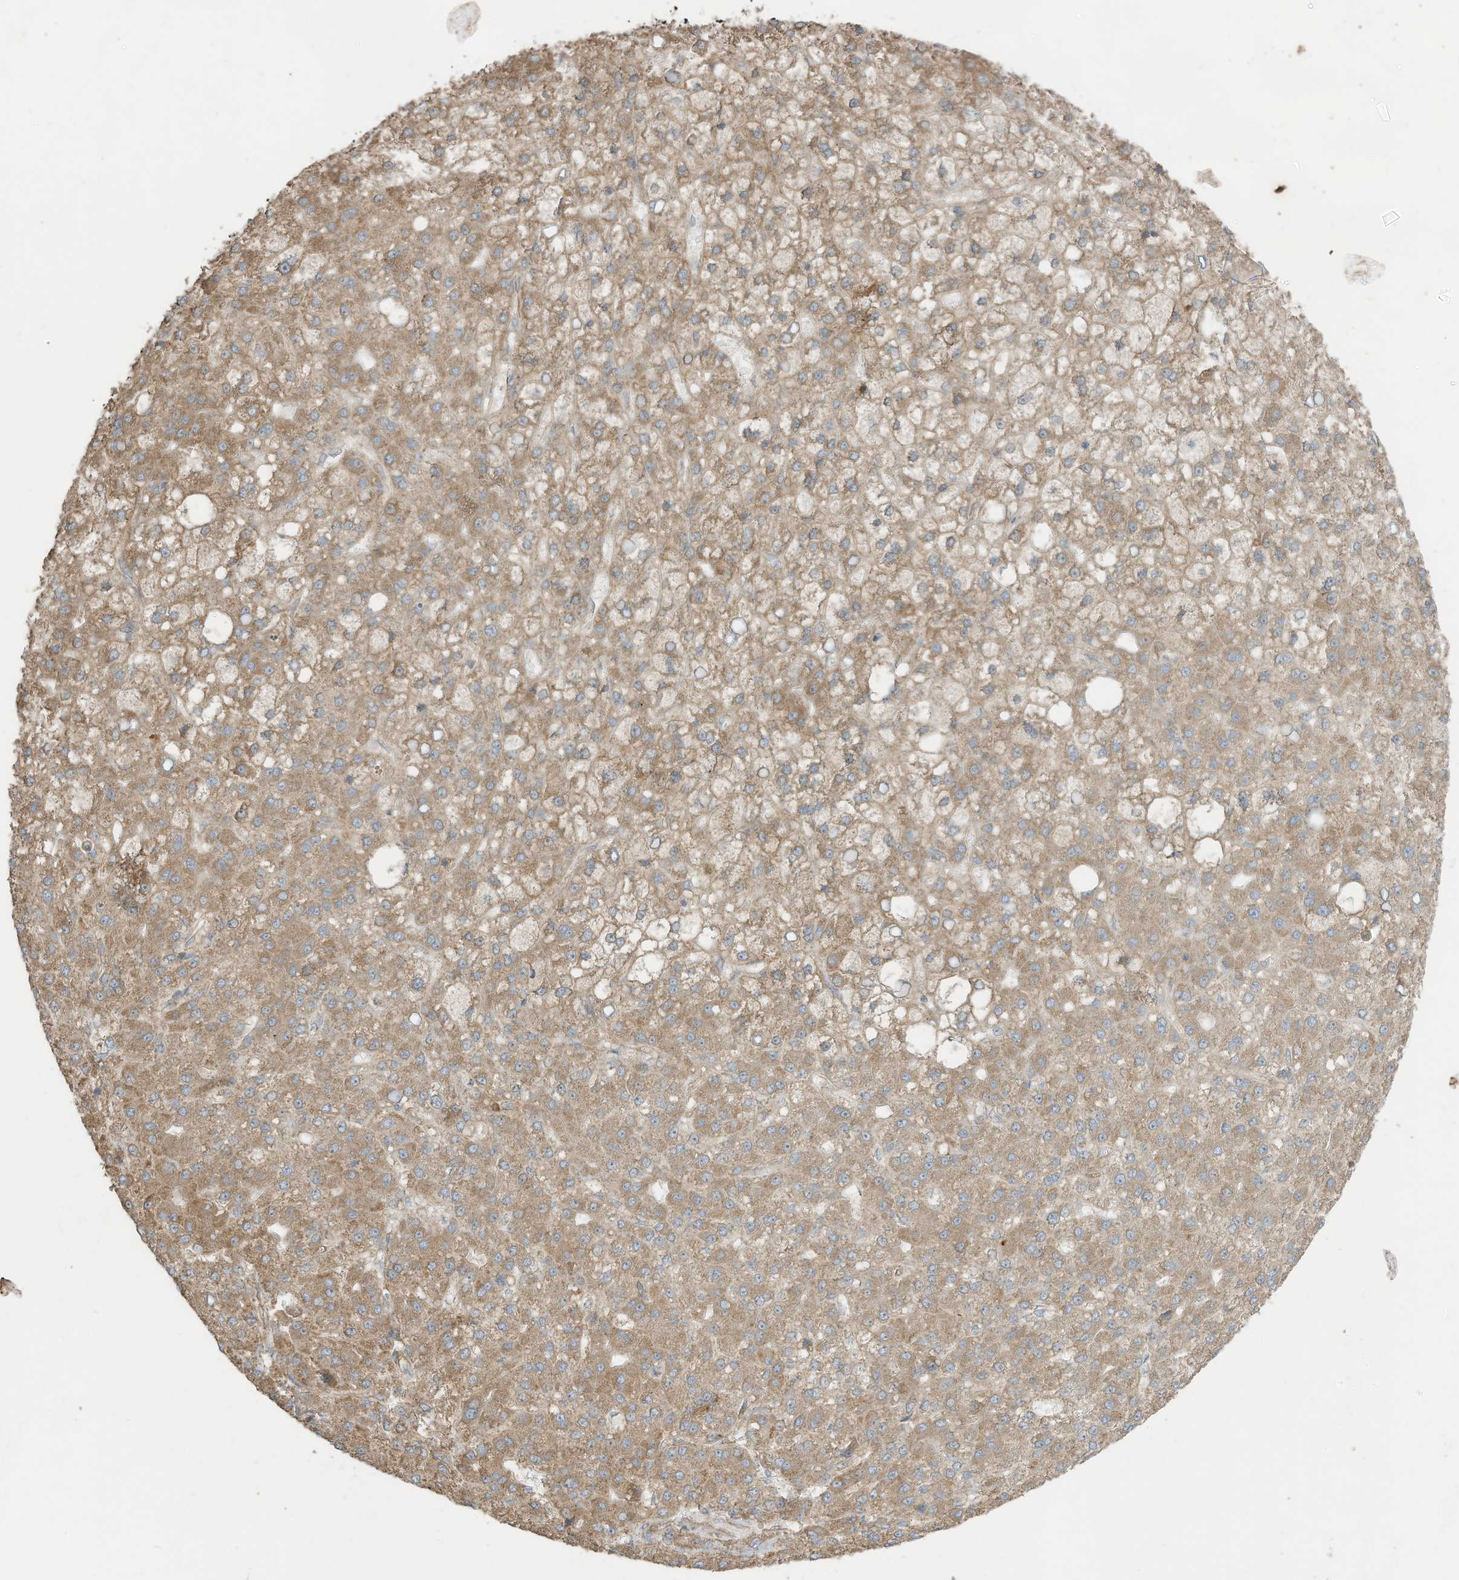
{"staining": {"intensity": "moderate", "quantity": "25%-75%", "location": "cytoplasmic/membranous"}, "tissue": "liver cancer", "cell_type": "Tumor cells", "image_type": "cancer", "snomed": [{"axis": "morphology", "description": "Carcinoma, Hepatocellular, NOS"}, {"axis": "topography", "description": "Liver"}], "caption": "Moderate cytoplasmic/membranous positivity for a protein is appreciated in approximately 25%-75% of tumor cells of liver hepatocellular carcinoma using immunohistochemistry.", "gene": "CGAS", "patient": {"sex": "male", "age": 67}}